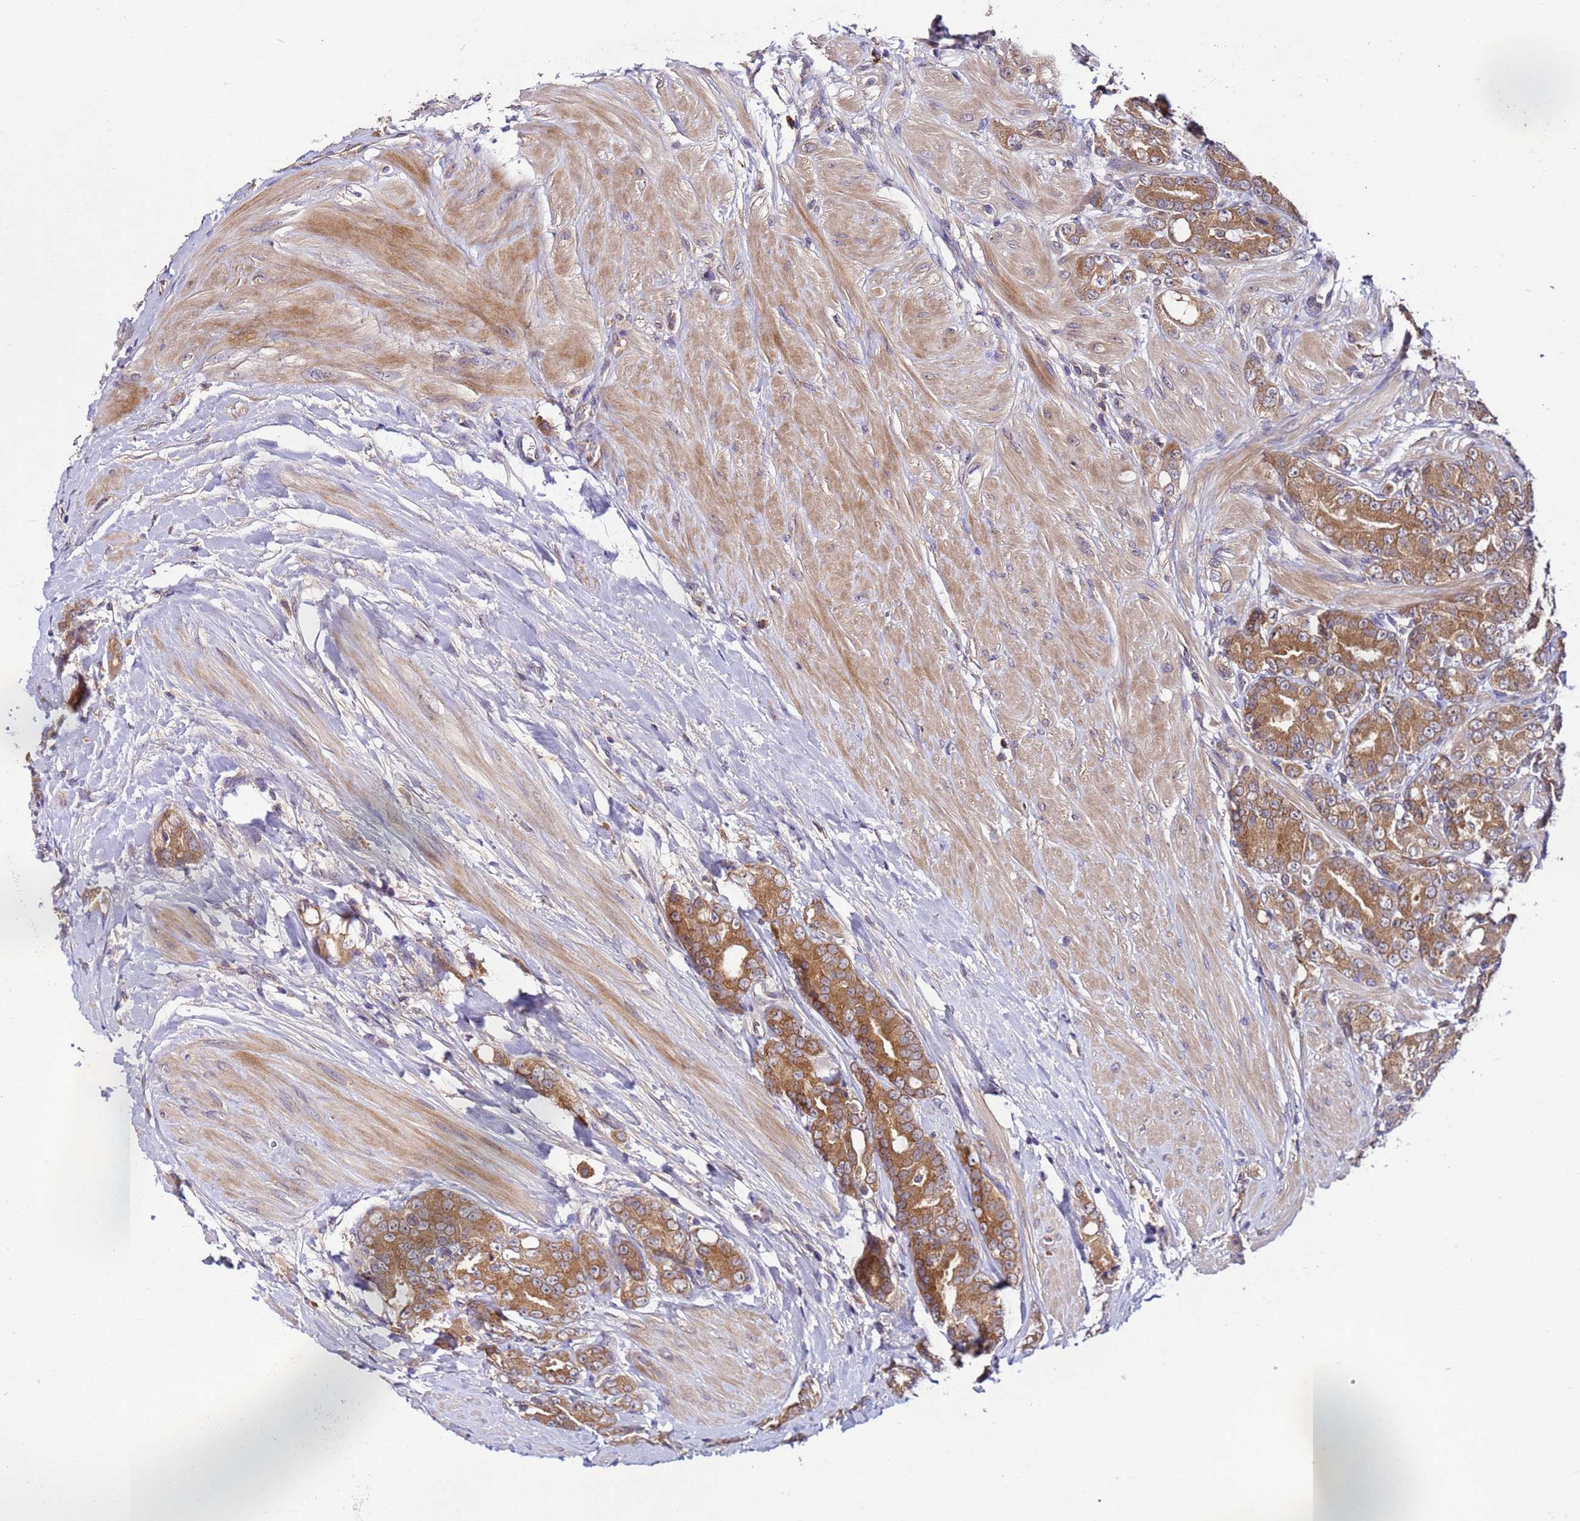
{"staining": {"intensity": "moderate", "quantity": ">75%", "location": "cytoplasmic/membranous"}, "tissue": "prostate cancer", "cell_type": "Tumor cells", "image_type": "cancer", "snomed": [{"axis": "morphology", "description": "Adenocarcinoma, High grade"}, {"axis": "topography", "description": "Prostate"}], "caption": "This is an image of immunohistochemistry (IHC) staining of prostate cancer (adenocarcinoma (high-grade)), which shows moderate expression in the cytoplasmic/membranous of tumor cells.", "gene": "GSPT2", "patient": {"sex": "male", "age": 62}}